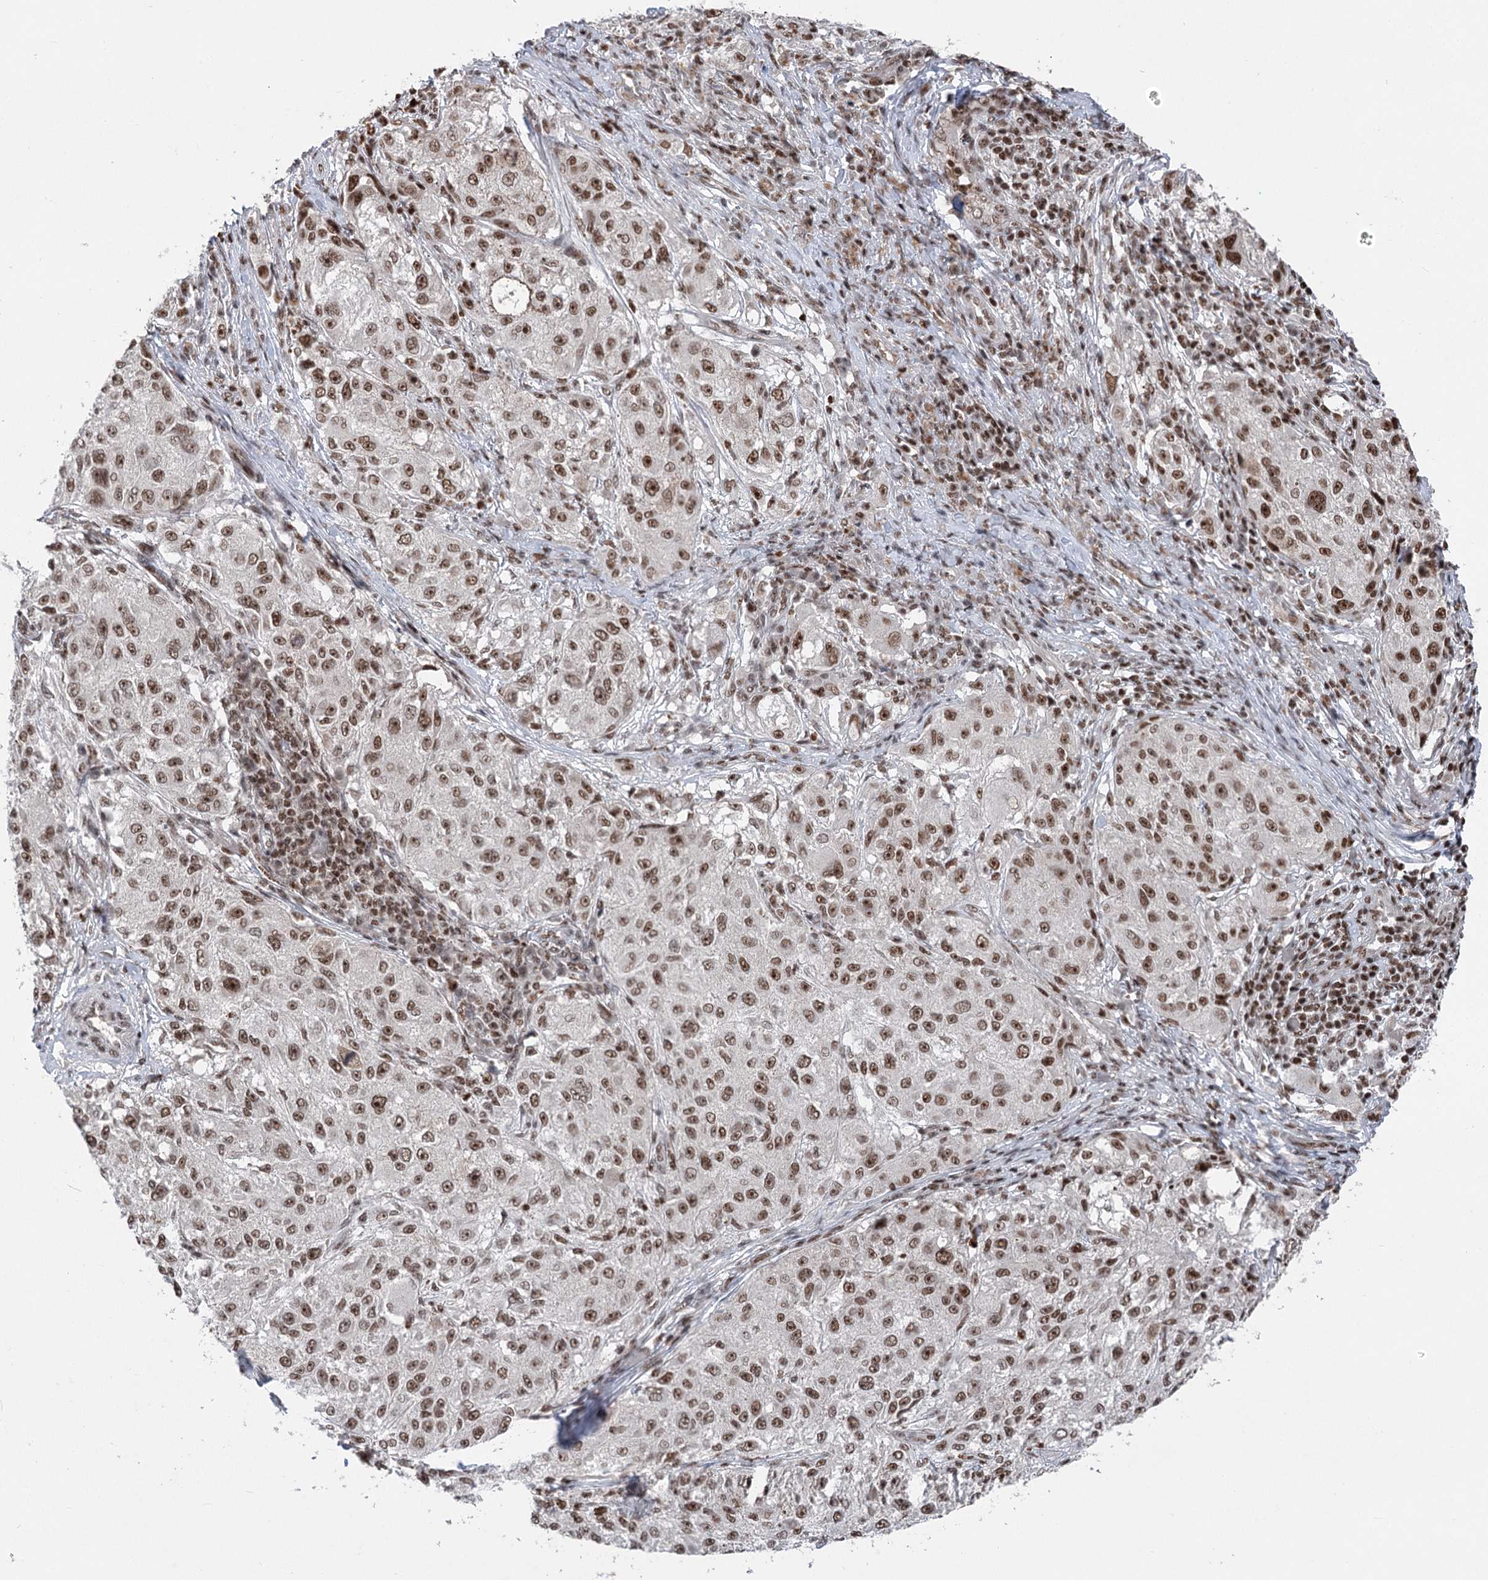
{"staining": {"intensity": "moderate", "quantity": ">75%", "location": "nuclear"}, "tissue": "melanoma", "cell_type": "Tumor cells", "image_type": "cancer", "snomed": [{"axis": "morphology", "description": "Necrosis, NOS"}, {"axis": "morphology", "description": "Malignant melanoma, NOS"}, {"axis": "topography", "description": "Skin"}], "caption": "Immunohistochemical staining of human malignant melanoma reveals moderate nuclear protein staining in approximately >75% of tumor cells. The protein of interest is stained brown, and the nuclei are stained in blue (DAB (3,3'-diaminobenzidine) IHC with brightfield microscopy, high magnification).", "gene": "CGGBP1", "patient": {"sex": "female", "age": 87}}